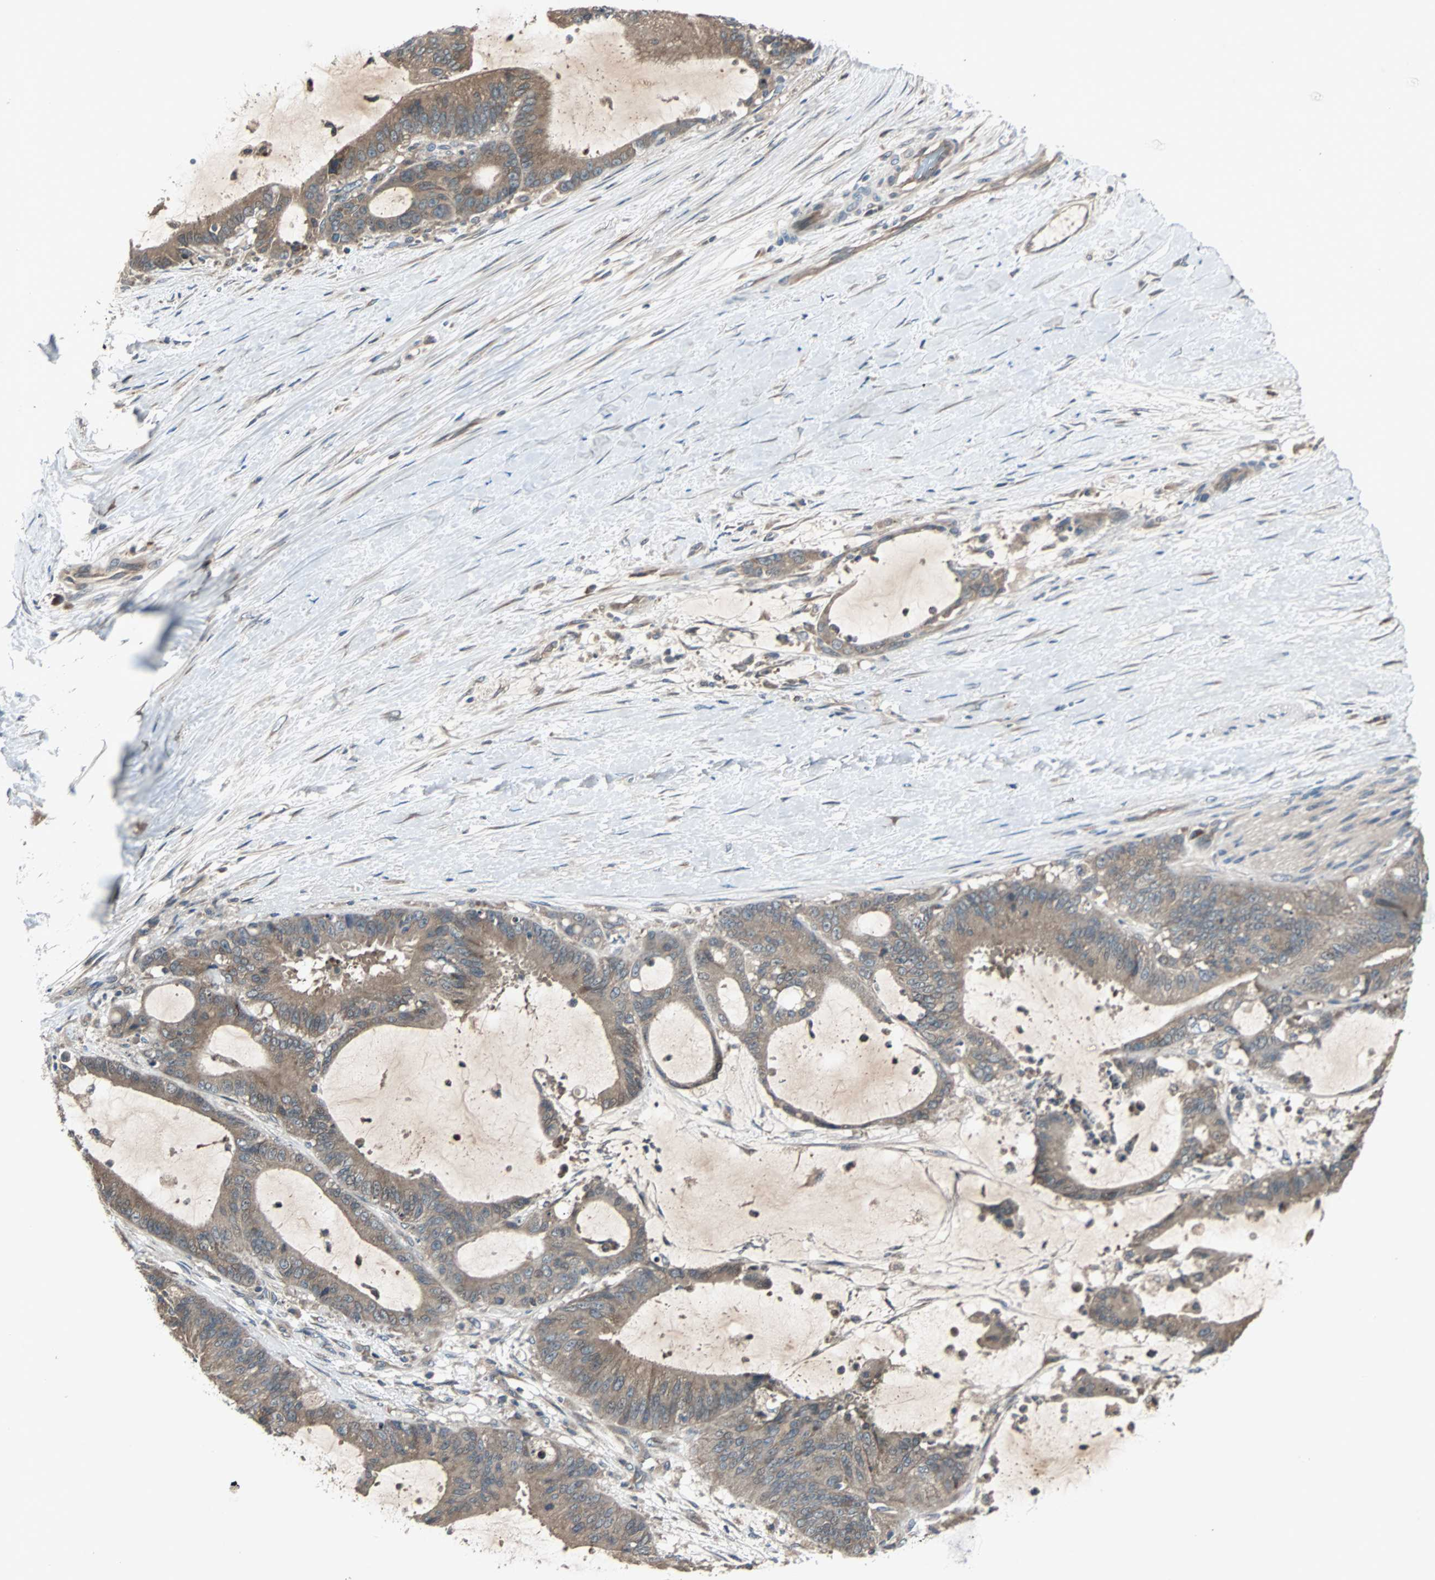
{"staining": {"intensity": "moderate", "quantity": ">75%", "location": "cytoplasmic/membranous"}, "tissue": "liver cancer", "cell_type": "Tumor cells", "image_type": "cancer", "snomed": [{"axis": "morphology", "description": "Cholangiocarcinoma"}, {"axis": "topography", "description": "Liver"}], "caption": "Cholangiocarcinoma (liver) tissue demonstrates moderate cytoplasmic/membranous positivity in approximately >75% of tumor cells (Stains: DAB (3,3'-diaminobenzidine) in brown, nuclei in blue, Microscopy: brightfield microscopy at high magnification).", "gene": "ARF1", "patient": {"sex": "female", "age": 73}}